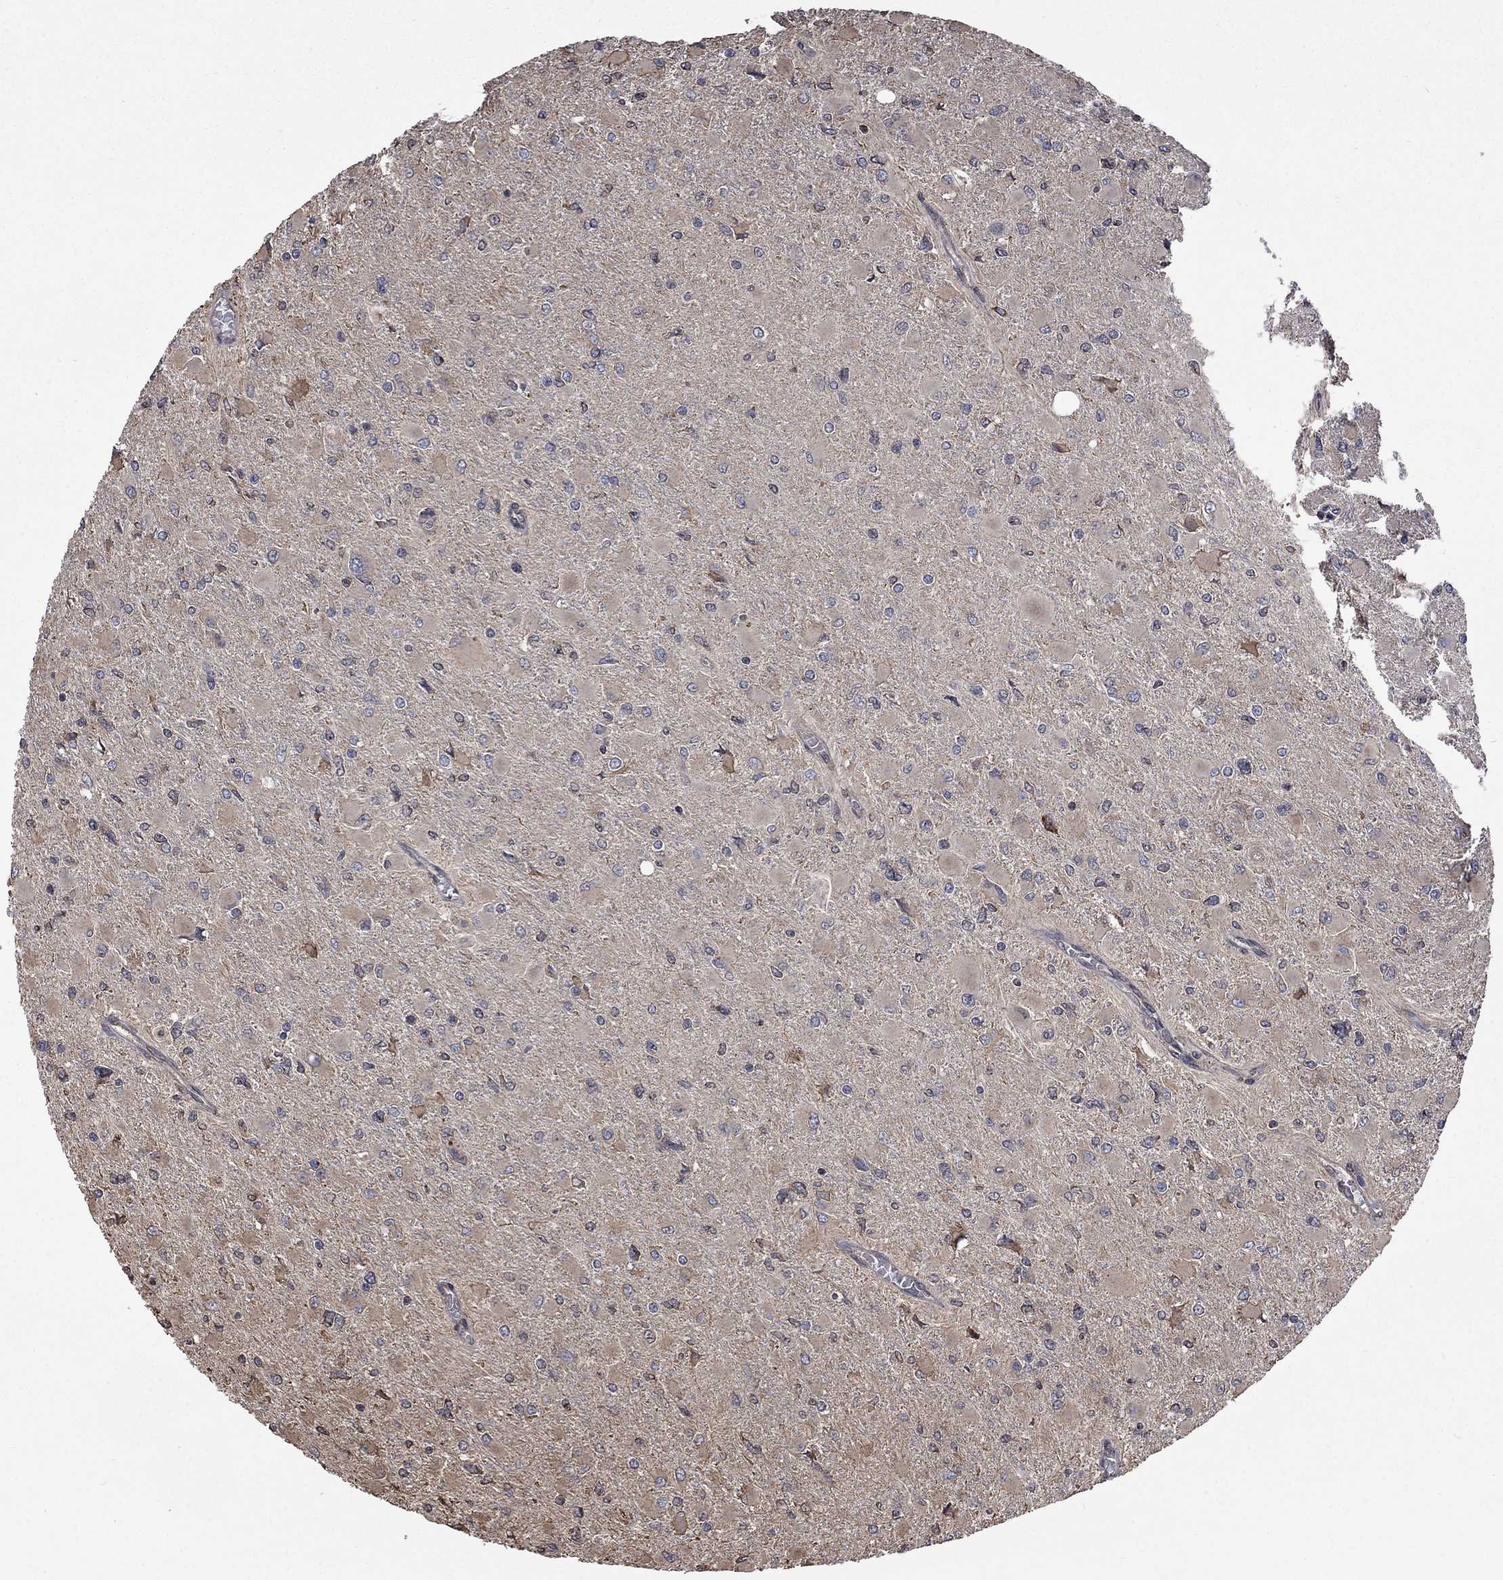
{"staining": {"intensity": "negative", "quantity": "none", "location": "none"}, "tissue": "glioma", "cell_type": "Tumor cells", "image_type": "cancer", "snomed": [{"axis": "morphology", "description": "Glioma, malignant, High grade"}, {"axis": "topography", "description": "Cerebral cortex"}], "caption": "Tumor cells show no significant staining in malignant glioma (high-grade).", "gene": "ESRRA", "patient": {"sex": "female", "age": 36}}